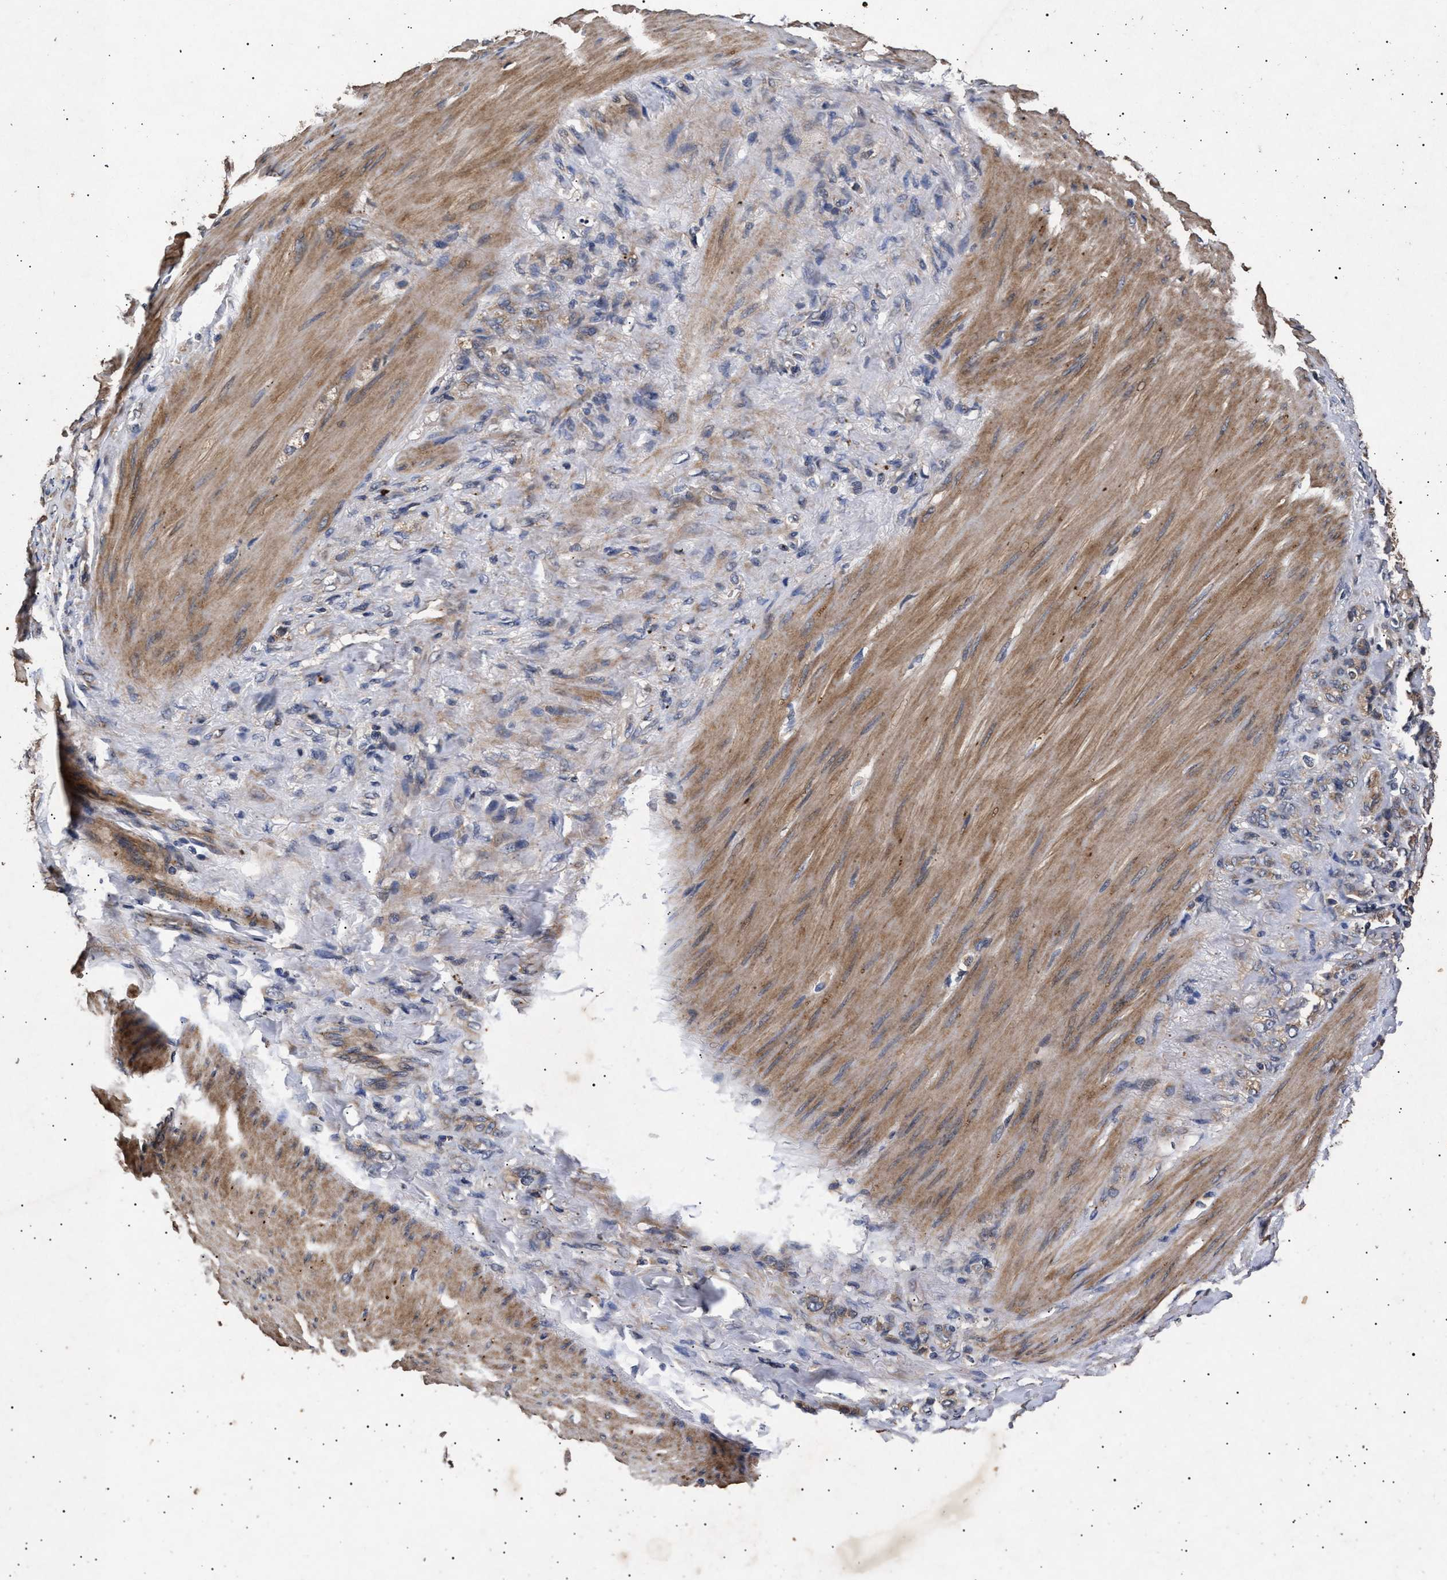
{"staining": {"intensity": "weak", "quantity": "25%-75%", "location": "cytoplasmic/membranous"}, "tissue": "stomach cancer", "cell_type": "Tumor cells", "image_type": "cancer", "snomed": [{"axis": "morphology", "description": "Adenocarcinoma, NOS"}, {"axis": "topography", "description": "Stomach"}], "caption": "This is a photomicrograph of immunohistochemistry staining of stomach cancer (adenocarcinoma), which shows weak expression in the cytoplasmic/membranous of tumor cells.", "gene": "ITGB5", "patient": {"sex": "male", "age": 82}}